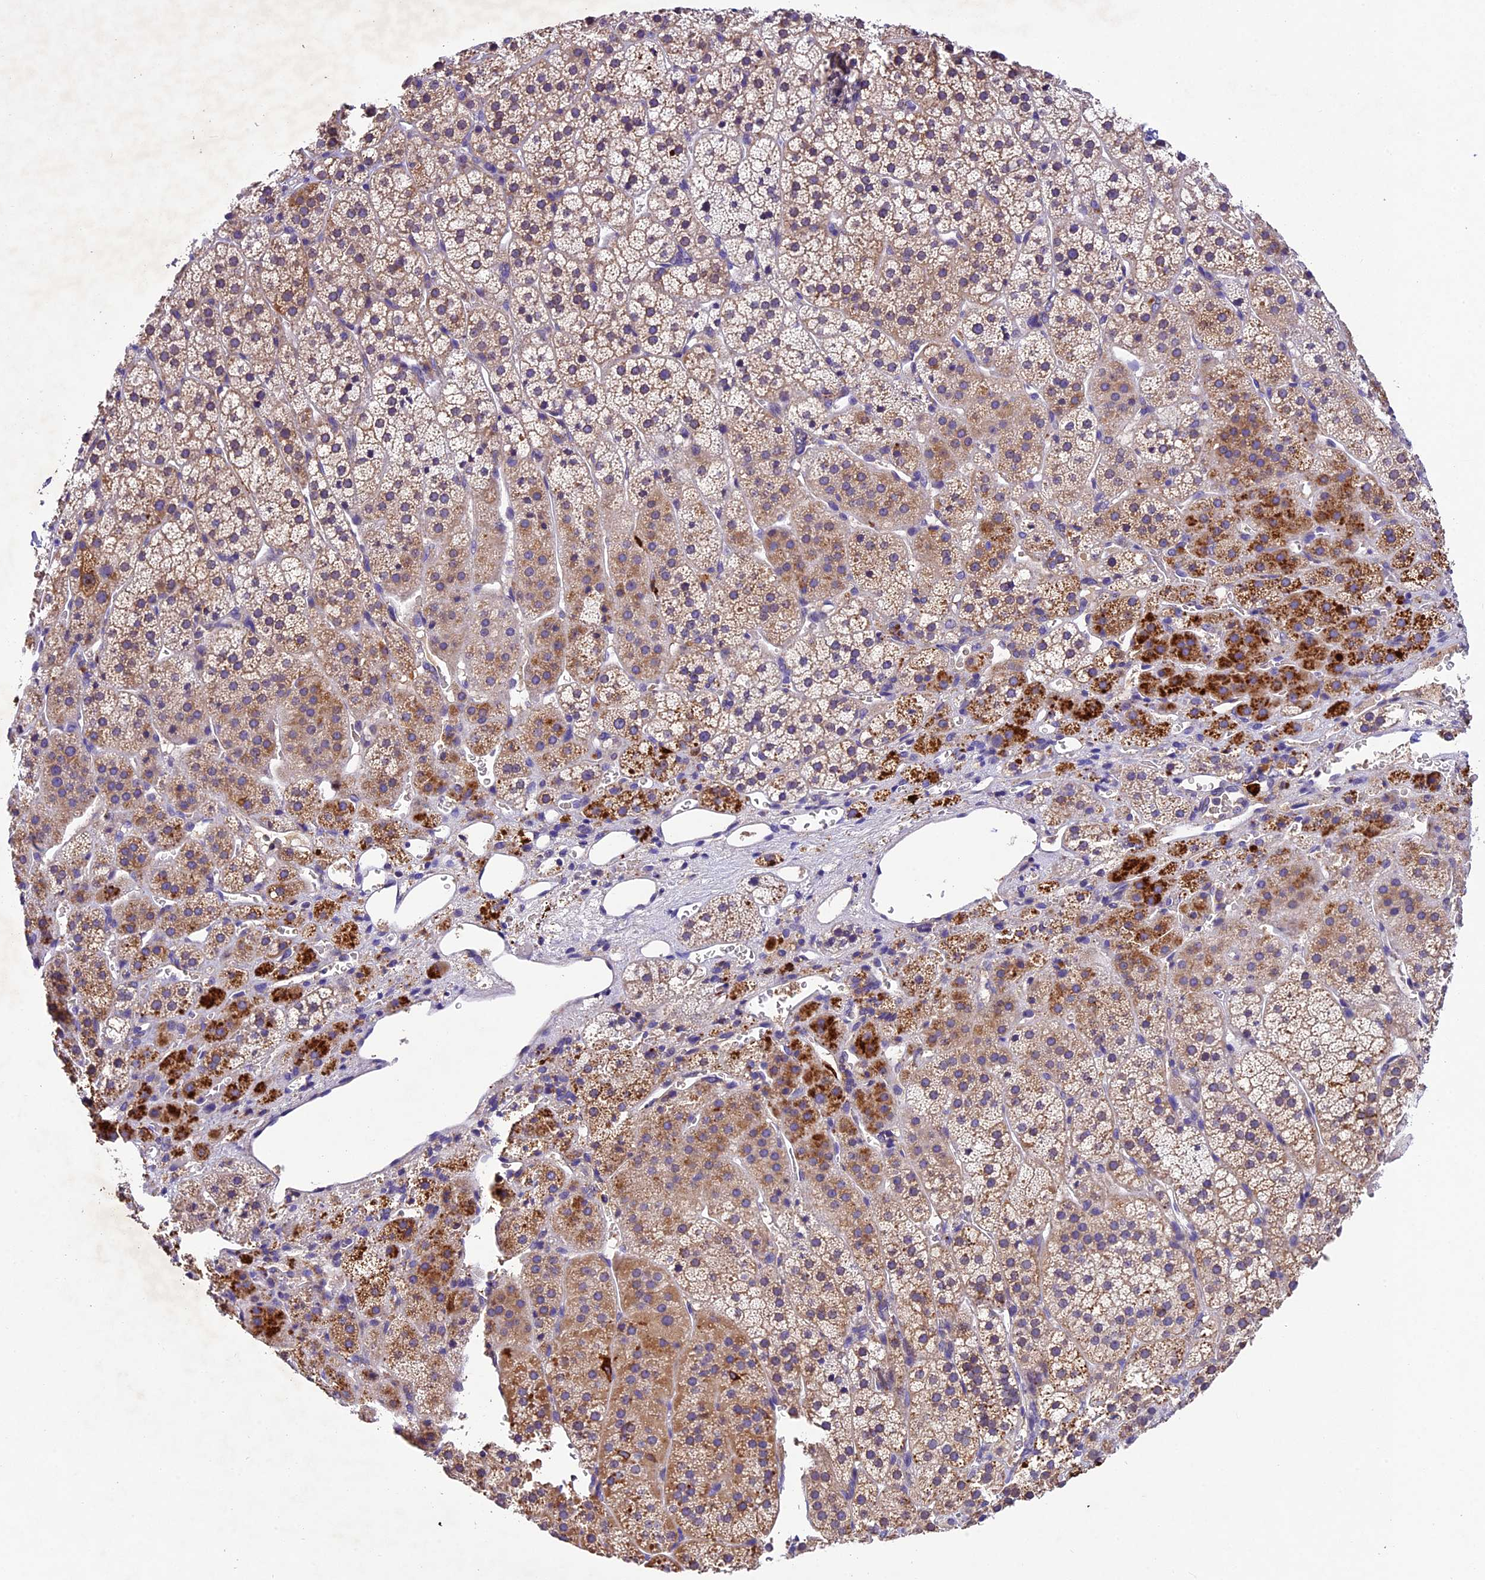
{"staining": {"intensity": "moderate", "quantity": "25%-75%", "location": "cytoplasmic/membranous"}, "tissue": "adrenal gland", "cell_type": "Glandular cells", "image_type": "normal", "snomed": [{"axis": "morphology", "description": "Normal tissue, NOS"}, {"axis": "topography", "description": "Adrenal gland"}], "caption": "Immunohistochemical staining of normal human adrenal gland demonstrates 25%-75% levels of moderate cytoplasmic/membranous protein positivity in about 25%-75% of glandular cells.", "gene": "CILP2", "patient": {"sex": "female", "age": 44}}